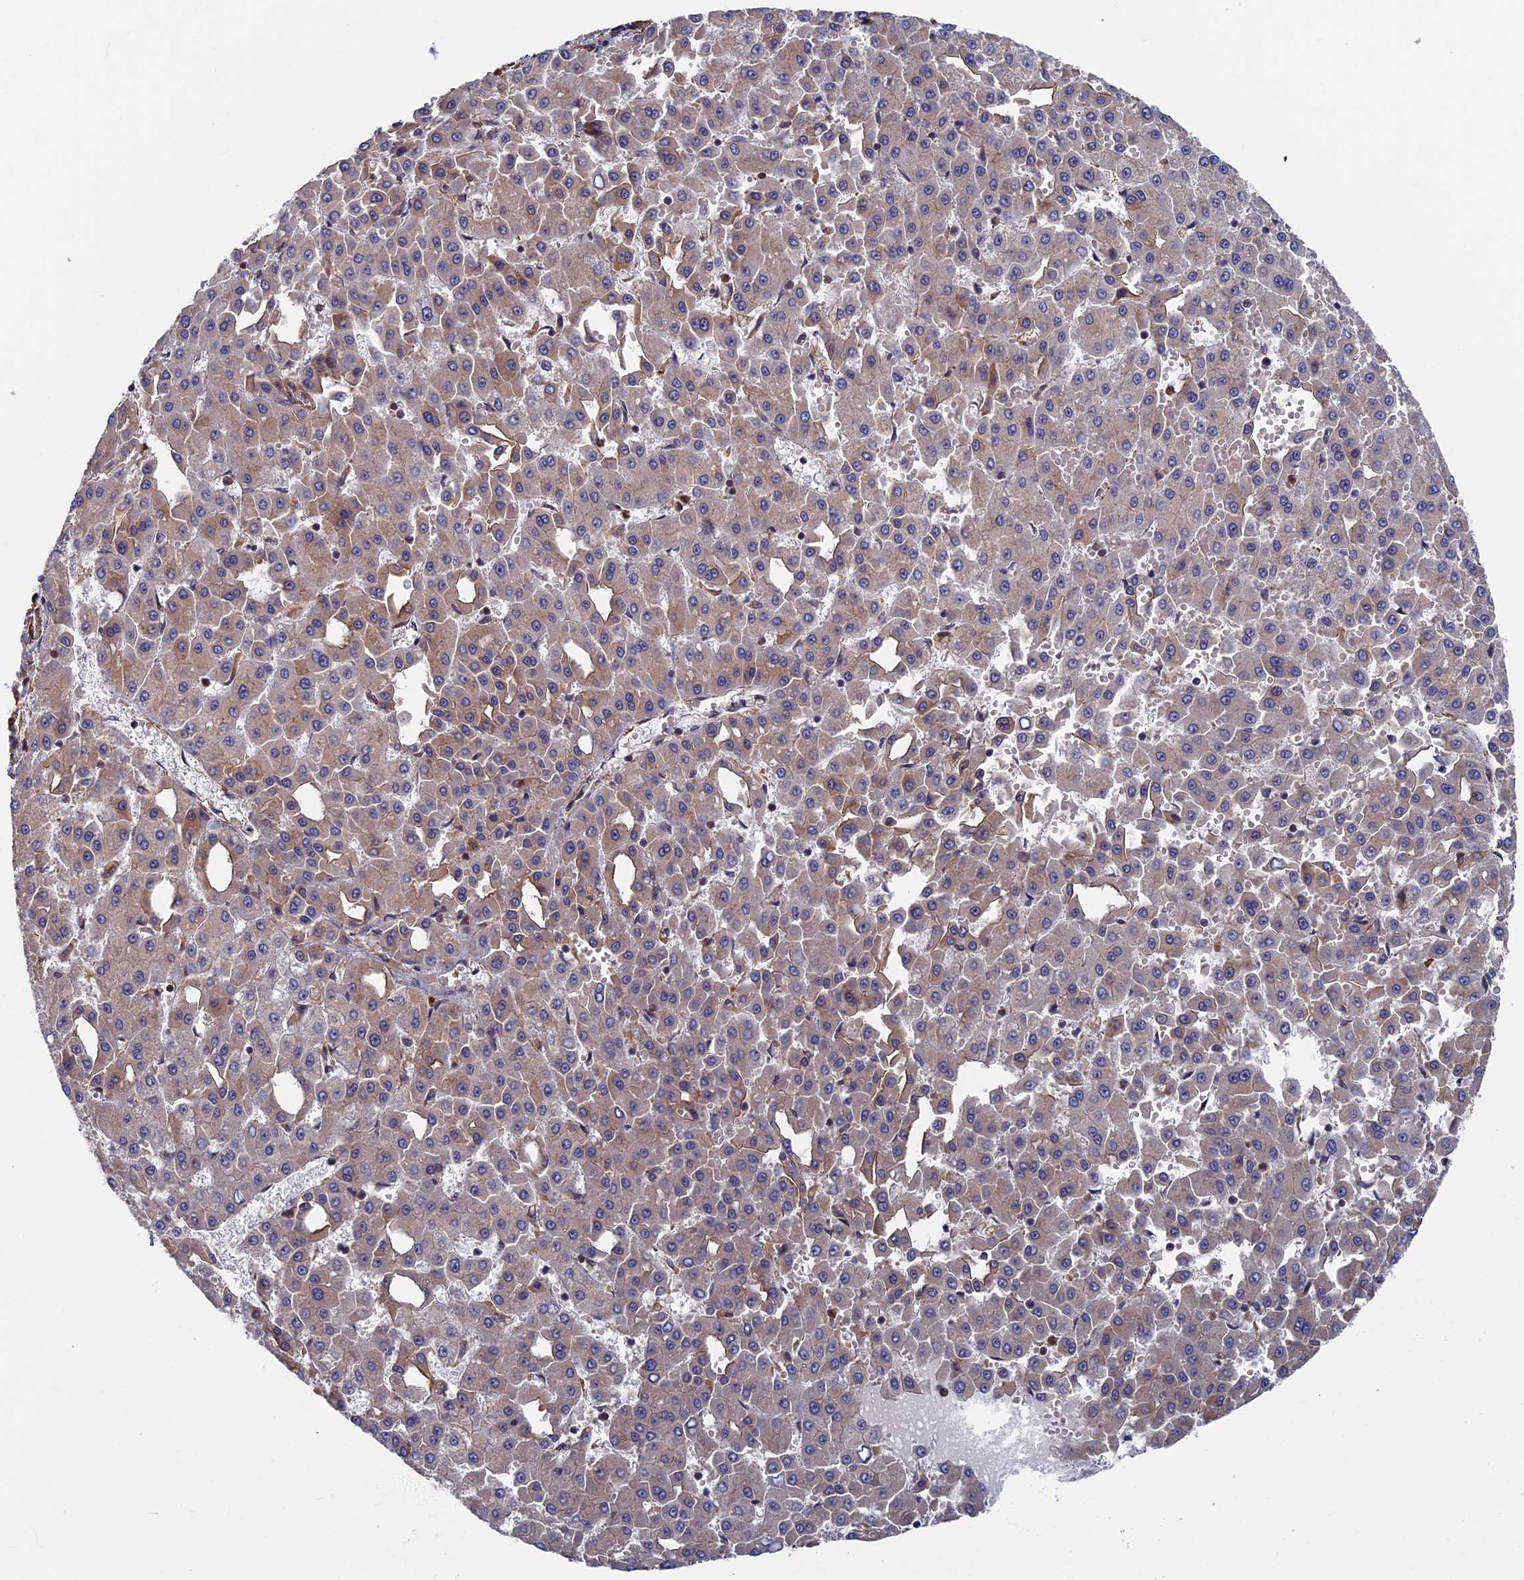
{"staining": {"intensity": "weak", "quantity": "<25%", "location": "cytoplasmic/membranous"}, "tissue": "liver cancer", "cell_type": "Tumor cells", "image_type": "cancer", "snomed": [{"axis": "morphology", "description": "Carcinoma, Hepatocellular, NOS"}, {"axis": "topography", "description": "Liver"}], "caption": "The micrograph shows no staining of tumor cells in liver cancer (hepatocellular carcinoma).", "gene": "CTDP1", "patient": {"sex": "male", "age": 47}}